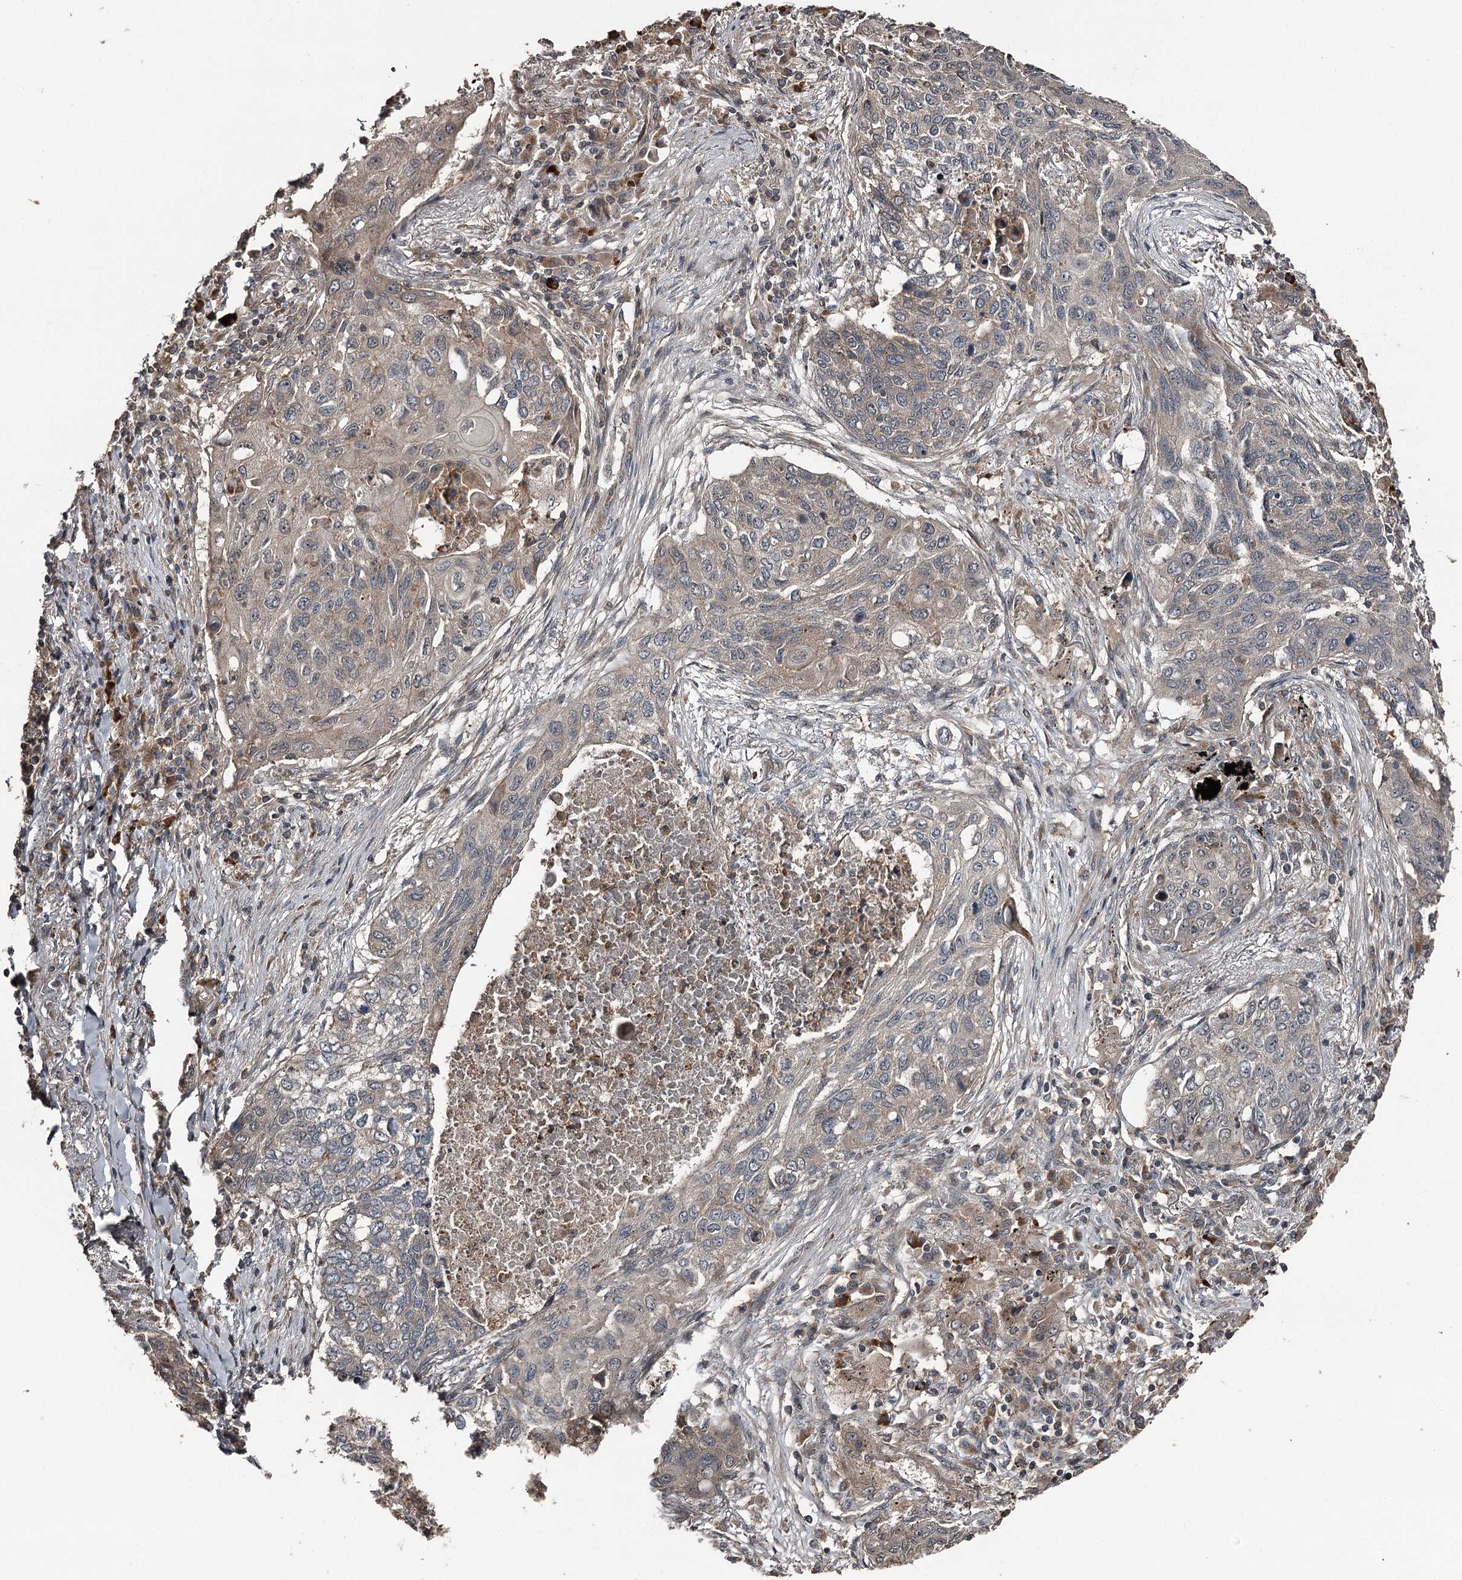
{"staining": {"intensity": "weak", "quantity": "25%-75%", "location": "cytoplasmic/membranous"}, "tissue": "lung cancer", "cell_type": "Tumor cells", "image_type": "cancer", "snomed": [{"axis": "morphology", "description": "Squamous cell carcinoma, NOS"}, {"axis": "topography", "description": "Lung"}], "caption": "About 25%-75% of tumor cells in lung cancer (squamous cell carcinoma) show weak cytoplasmic/membranous protein positivity as visualized by brown immunohistochemical staining.", "gene": "RAB21", "patient": {"sex": "female", "age": 63}}